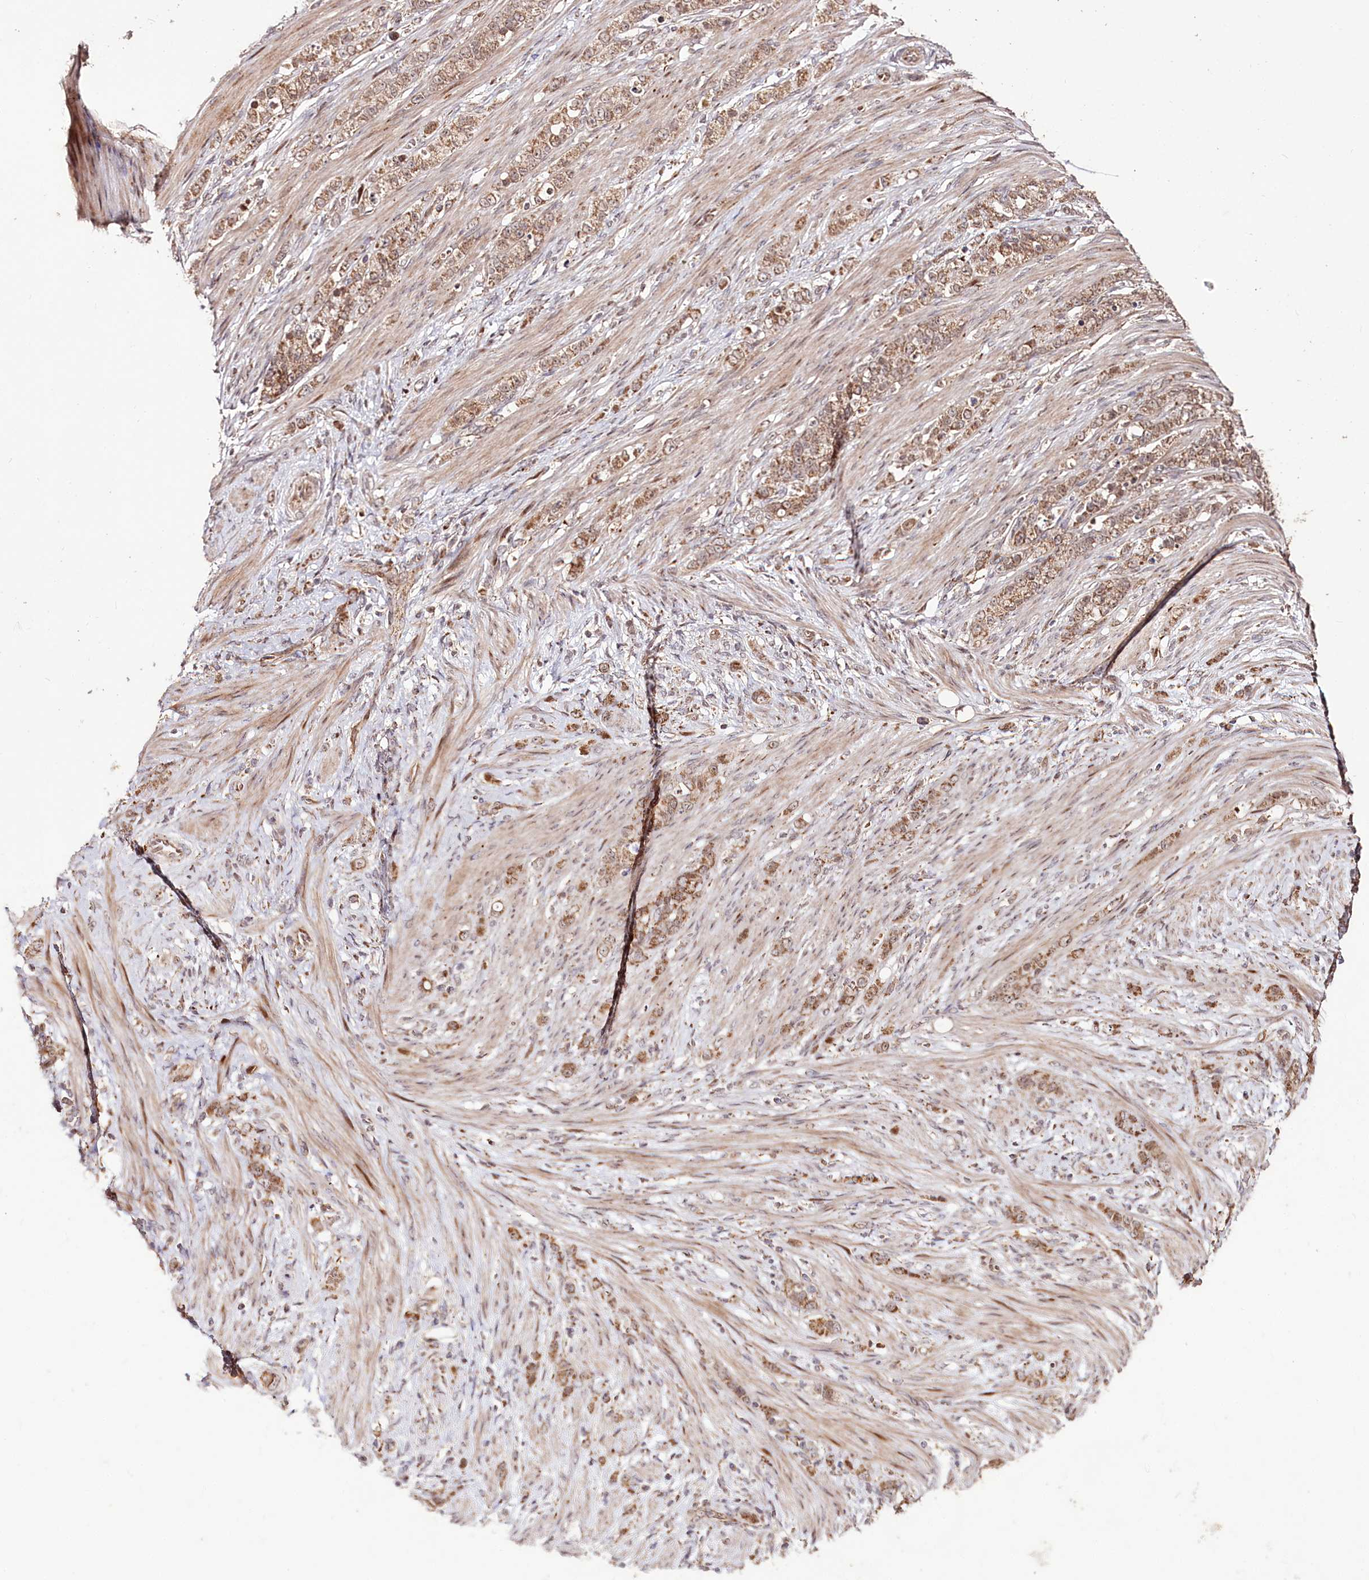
{"staining": {"intensity": "moderate", "quantity": ">75%", "location": "cytoplasmic/membranous"}, "tissue": "stomach cancer", "cell_type": "Tumor cells", "image_type": "cancer", "snomed": [{"axis": "morphology", "description": "Adenocarcinoma, NOS"}, {"axis": "topography", "description": "Stomach"}], "caption": "Moderate cytoplasmic/membranous staining for a protein is identified in approximately >75% of tumor cells of stomach cancer using immunohistochemistry.", "gene": "CARD19", "patient": {"sex": "female", "age": 79}}